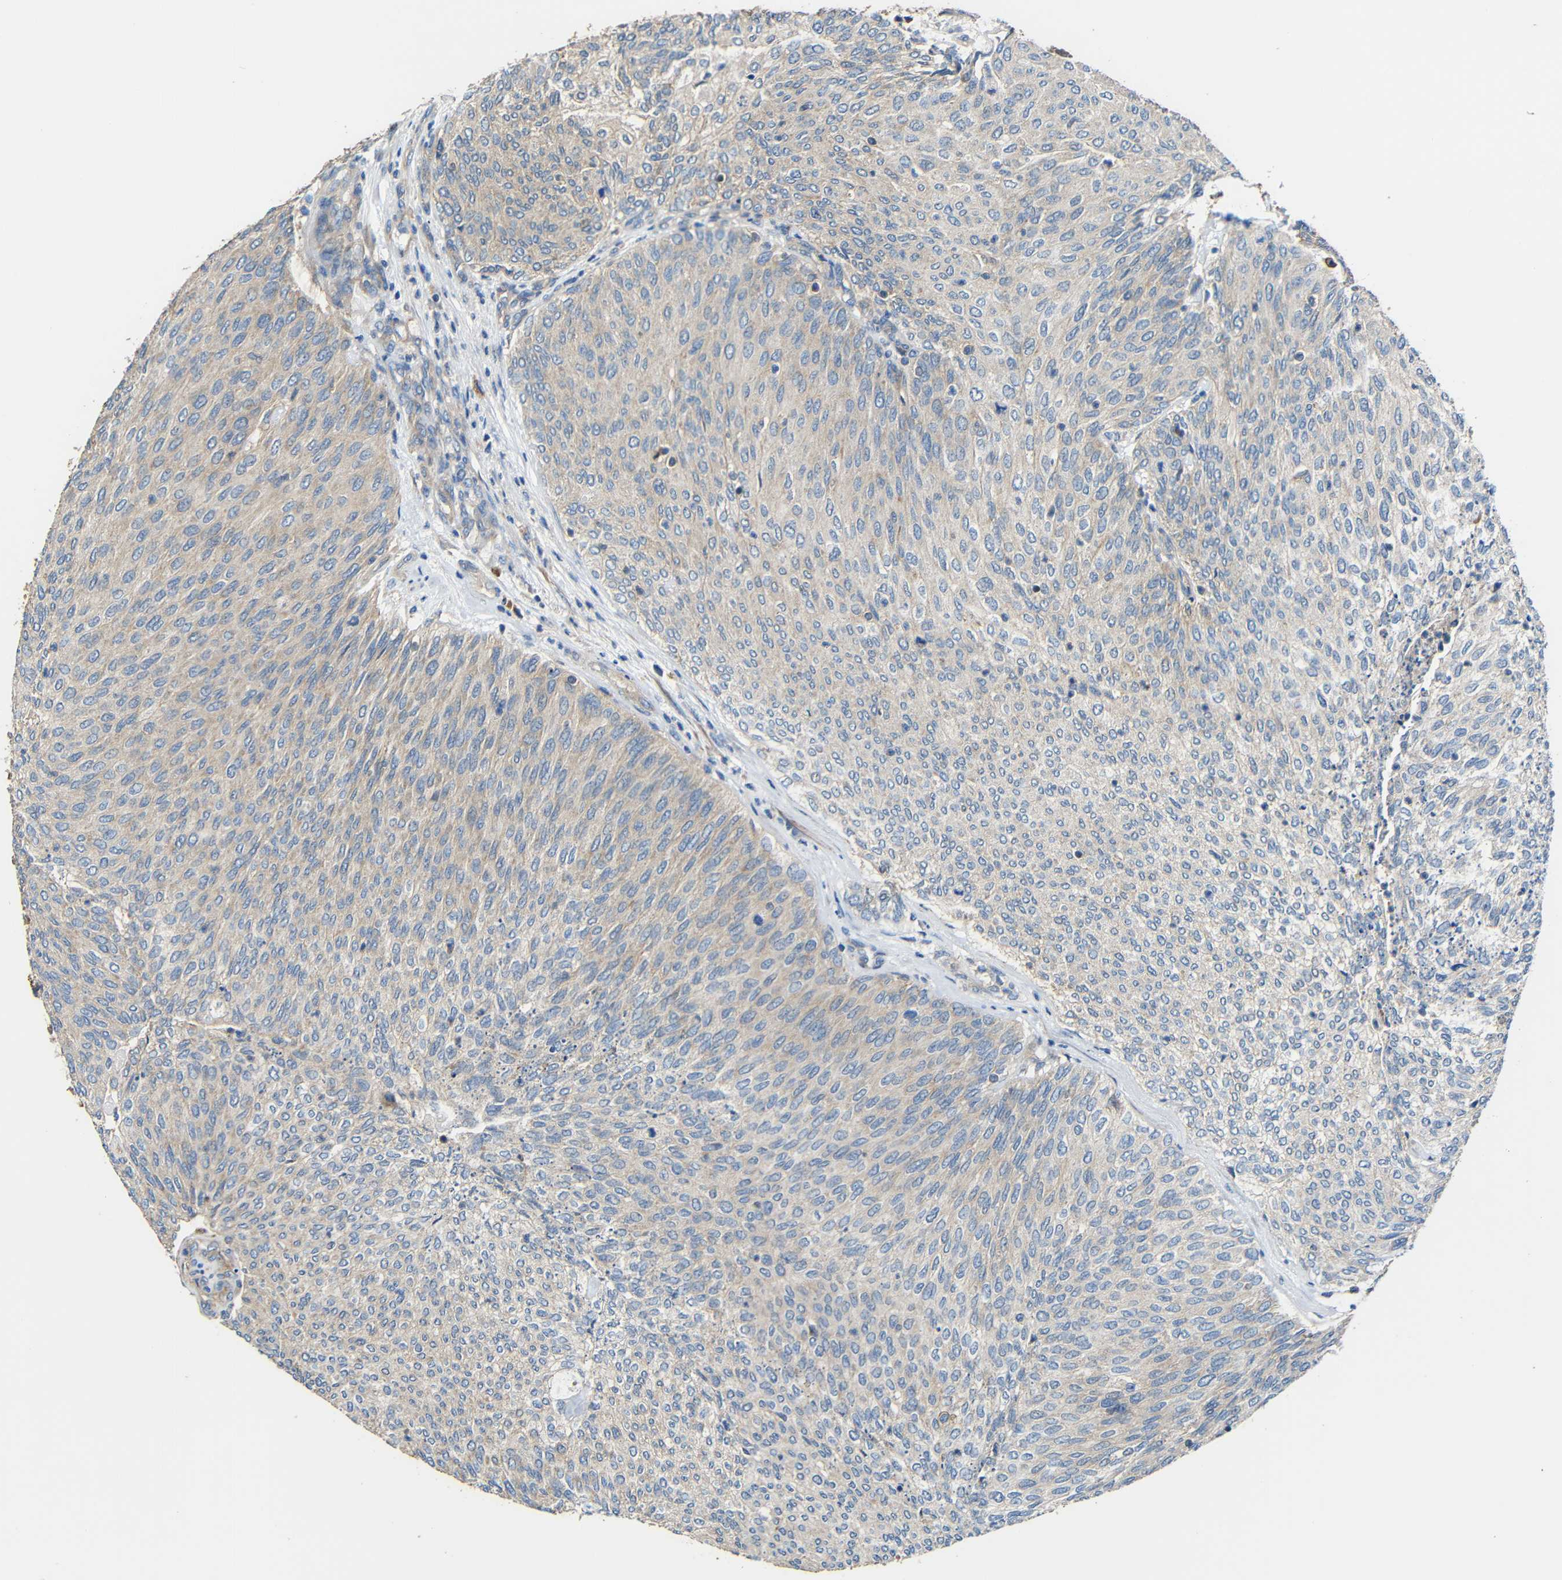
{"staining": {"intensity": "negative", "quantity": "none", "location": "none"}, "tissue": "urothelial cancer", "cell_type": "Tumor cells", "image_type": "cancer", "snomed": [{"axis": "morphology", "description": "Urothelial carcinoma, Low grade"}, {"axis": "topography", "description": "Urinary bladder"}], "caption": "Immunohistochemistry (IHC) histopathology image of urothelial carcinoma (low-grade) stained for a protein (brown), which demonstrates no expression in tumor cells.", "gene": "RHOT2", "patient": {"sex": "female", "age": 79}}